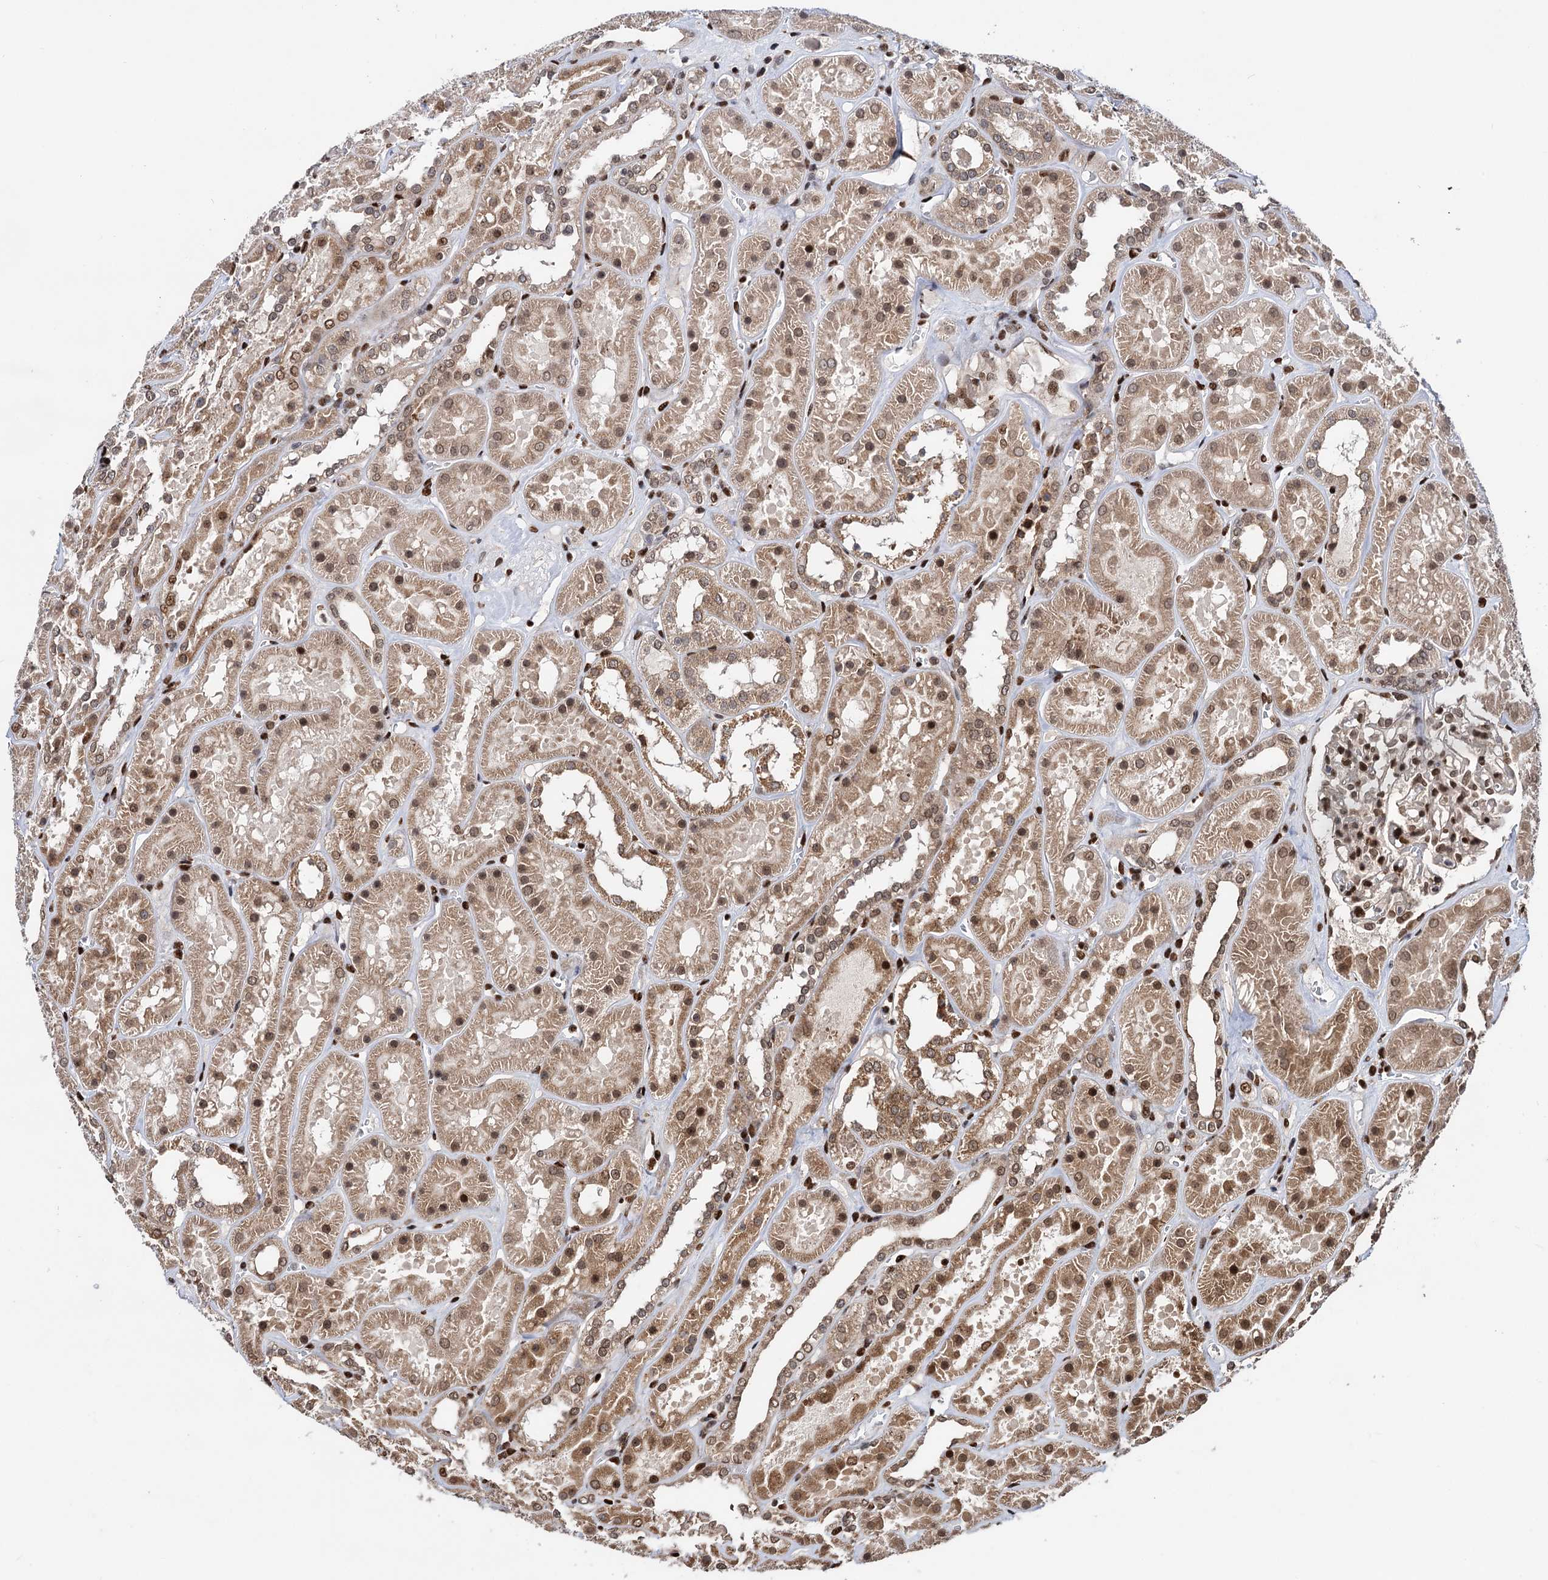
{"staining": {"intensity": "moderate", "quantity": ">75%", "location": "nuclear"}, "tissue": "kidney", "cell_type": "Cells in glomeruli", "image_type": "normal", "snomed": [{"axis": "morphology", "description": "Normal tissue, NOS"}, {"axis": "topography", "description": "Kidney"}], "caption": "Moderate nuclear staining for a protein is appreciated in about >75% of cells in glomeruli of unremarkable kidney using IHC.", "gene": "MESD", "patient": {"sex": "female", "age": 41}}